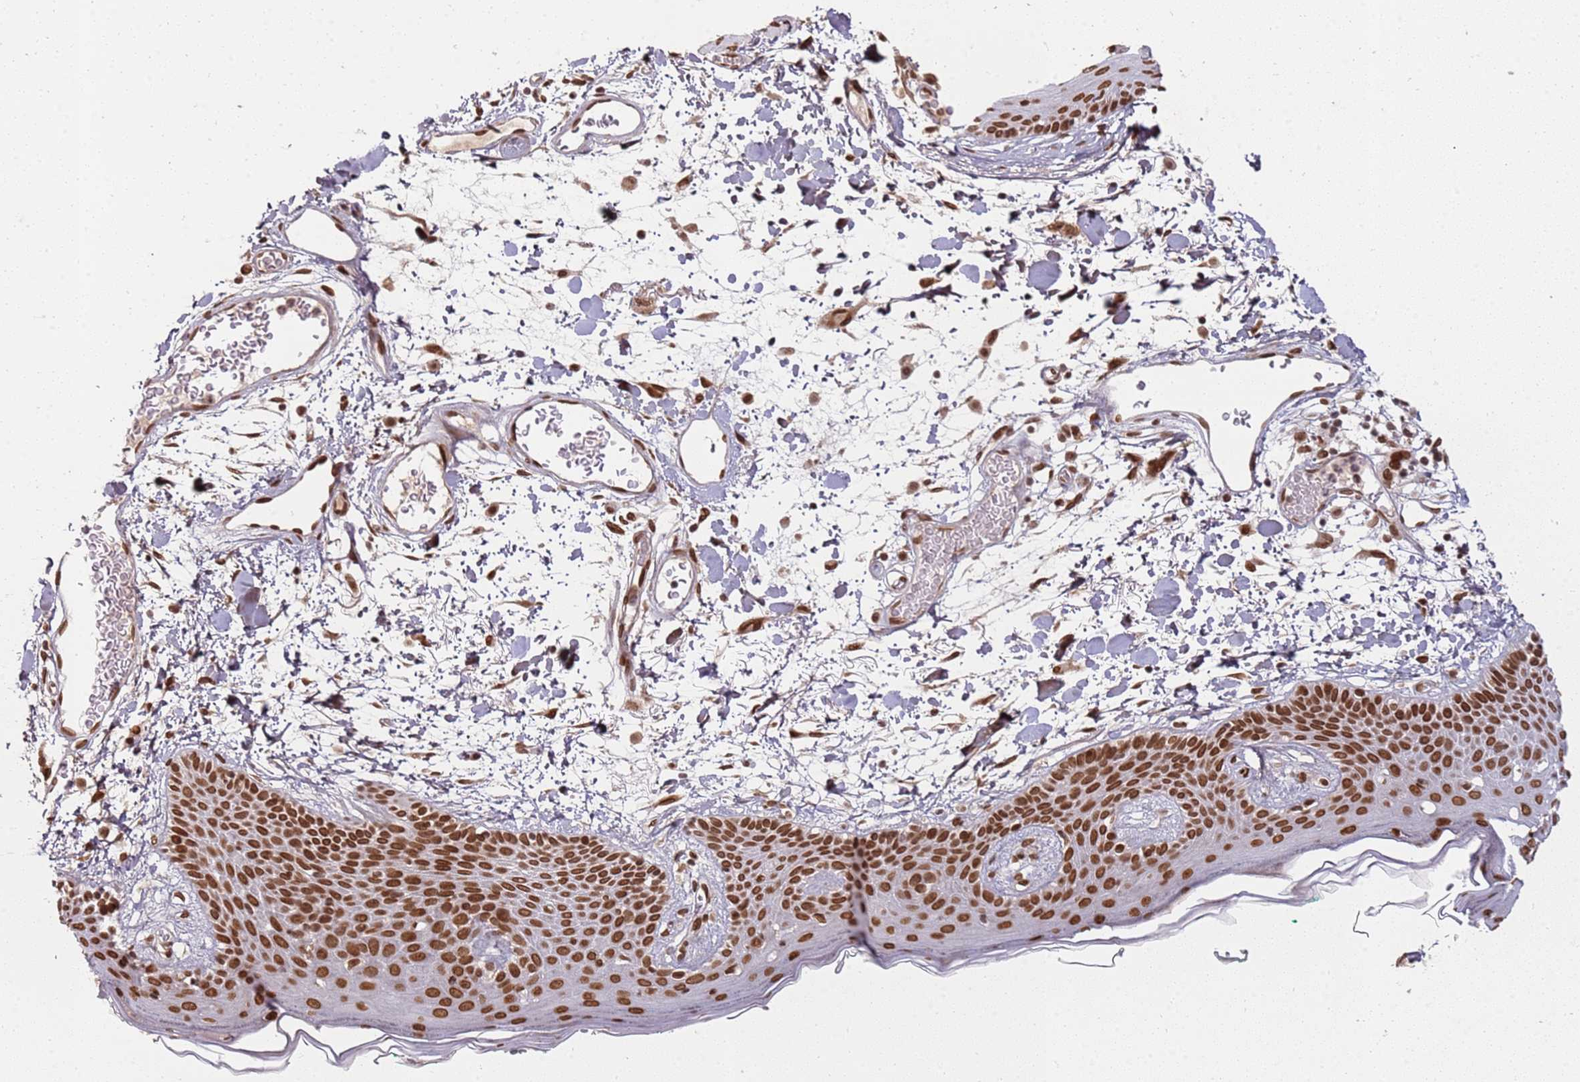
{"staining": {"intensity": "moderate", "quantity": ">75%", "location": "nuclear"}, "tissue": "skin", "cell_type": "Fibroblasts", "image_type": "normal", "snomed": [{"axis": "morphology", "description": "Normal tissue, NOS"}, {"axis": "topography", "description": "Skin"}], "caption": "This is a photomicrograph of immunohistochemistry (IHC) staining of unremarkable skin, which shows moderate expression in the nuclear of fibroblasts.", "gene": "TENT4A", "patient": {"sex": "male", "age": 79}}